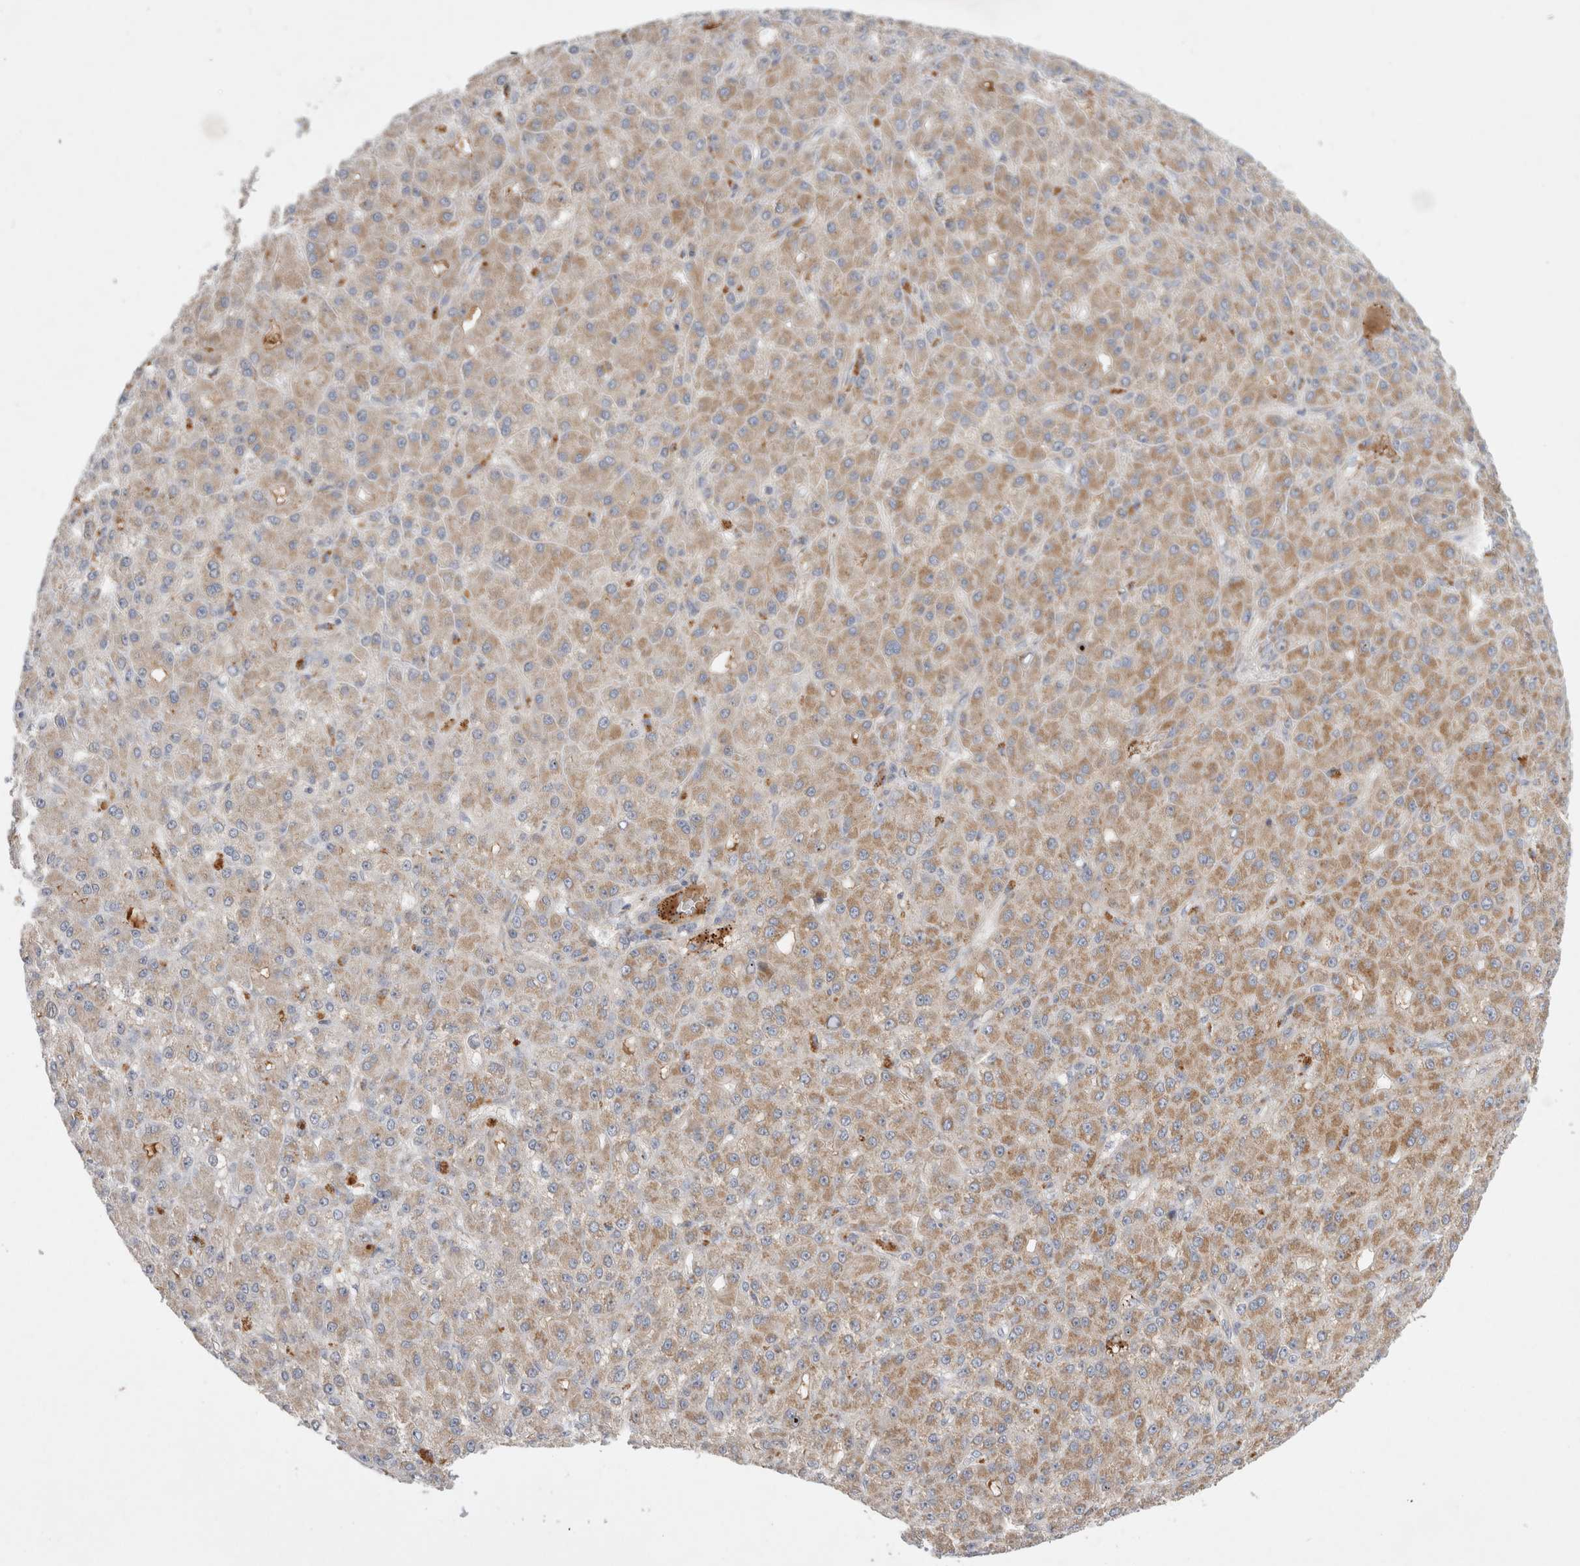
{"staining": {"intensity": "weak", "quantity": "25%-75%", "location": "cytoplasmic/membranous"}, "tissue": "liver cancer", "cell_type": "Tumor cells", "image_type": "cancer", "snomed": [{"axis": "morphology", "description": "Carcinoma, Hepatocellular, NOS"}, {"axis": "topography", "description": "Liver"}], "caption": "Human liver cancer (hepatocellular carcinoma) stained with a brown dye exhibits weak cytoplasmic/membranous positive staining in approximately 25%-75% of tumor cells.", "gene": "MRPS28", "patient": {"sex": "male", "age": 67}}